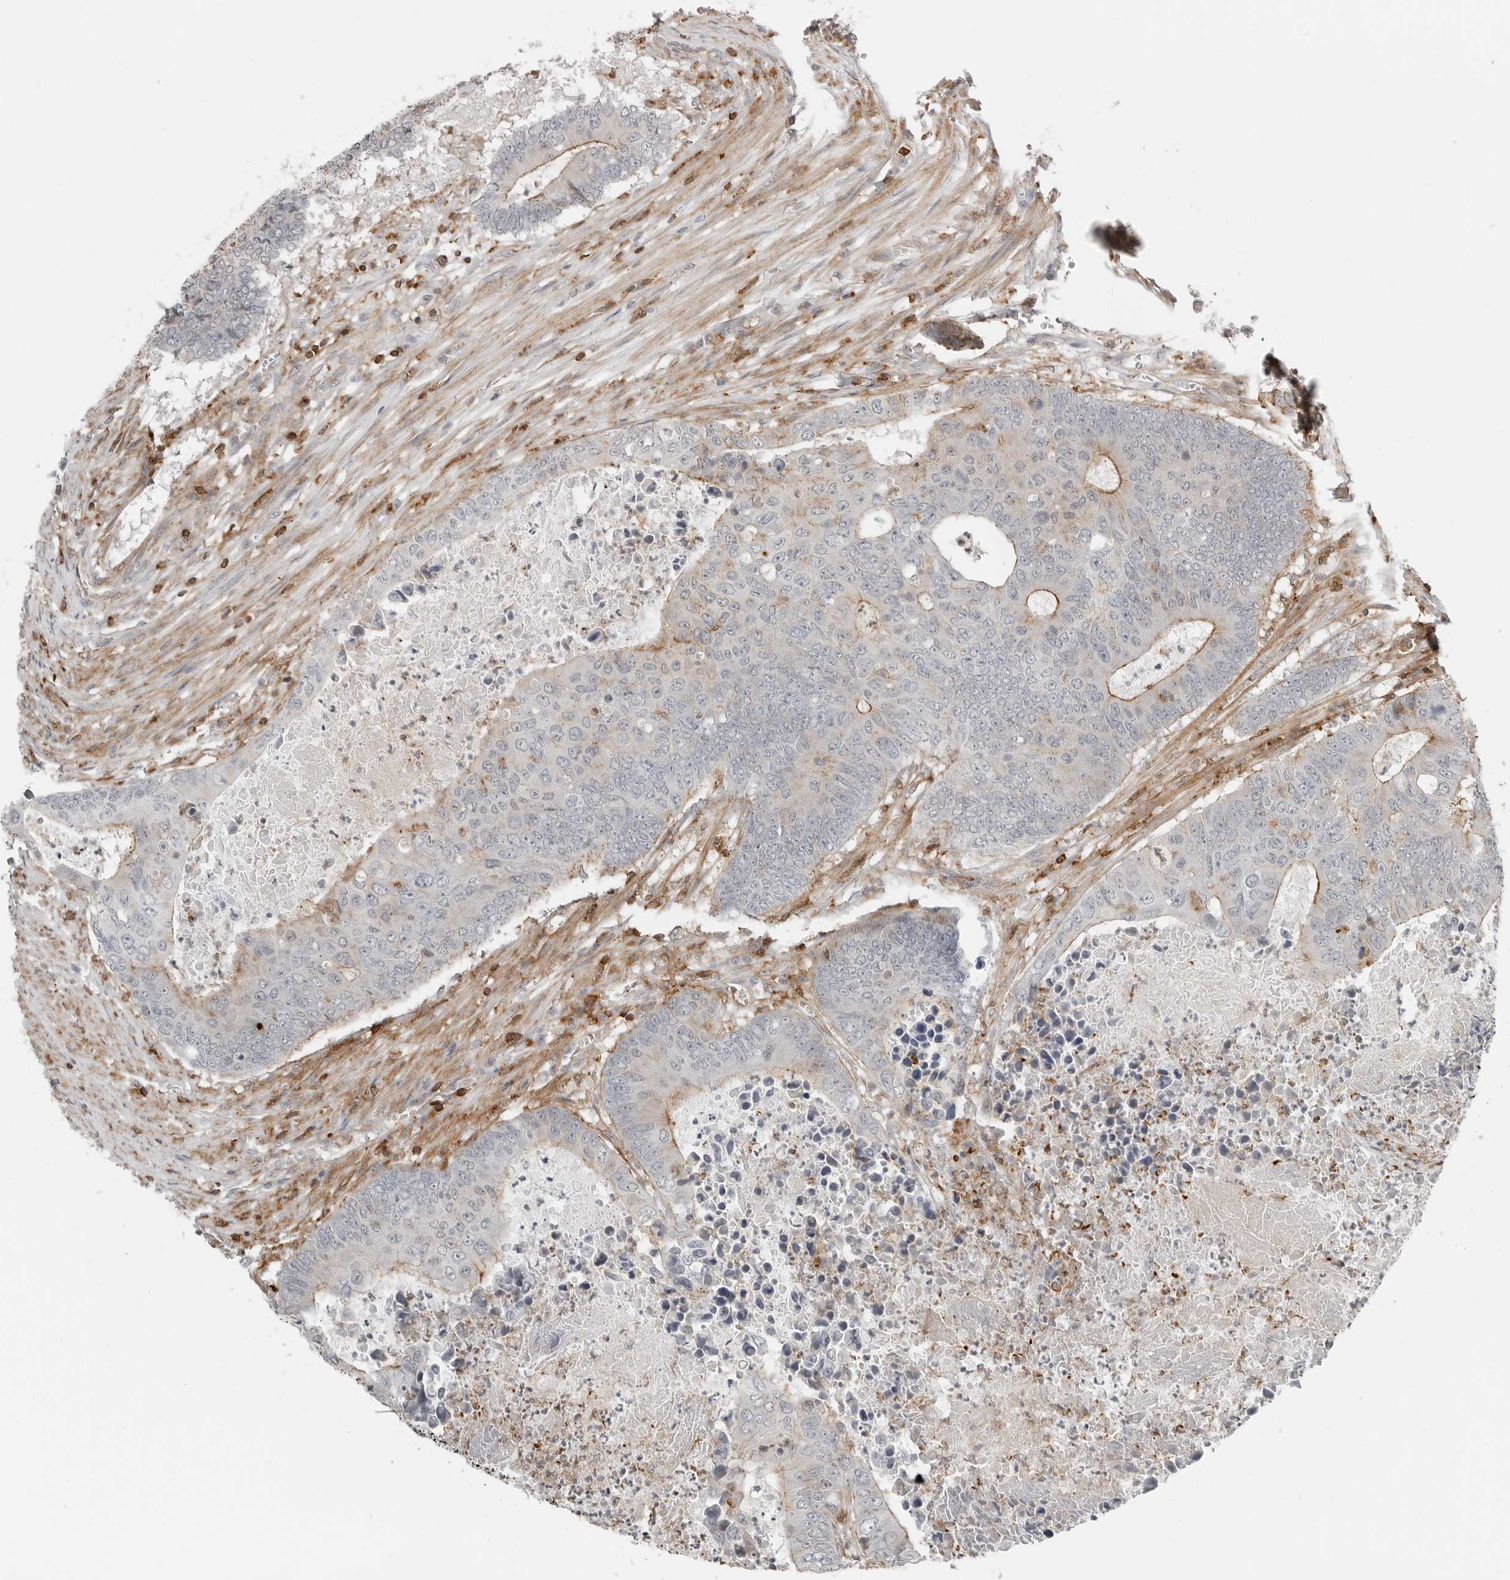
{"staining": {"intensity": "moderate", "quantity": "25%-75%", "location": "cytoplasmic/membranous"}, "tissue": "colorectal cancer", "cell_type": "Tumor cells", "image_type": "cancer", "snomed": [{"axis": "morphology", "description": "Adenocarcinoma, NOS"}, {"axis": "topography", "description": "Colon"}], "caption": "Immunohistochemical staining of adenocarcinoma (colorectal) shows medium levels of moderate cytoplasmic/membranous protein expression in approximately 25%-75% of tumor cells.", "gene": "LEFTY2", "patient": {"sex": "male", "age": 87}}